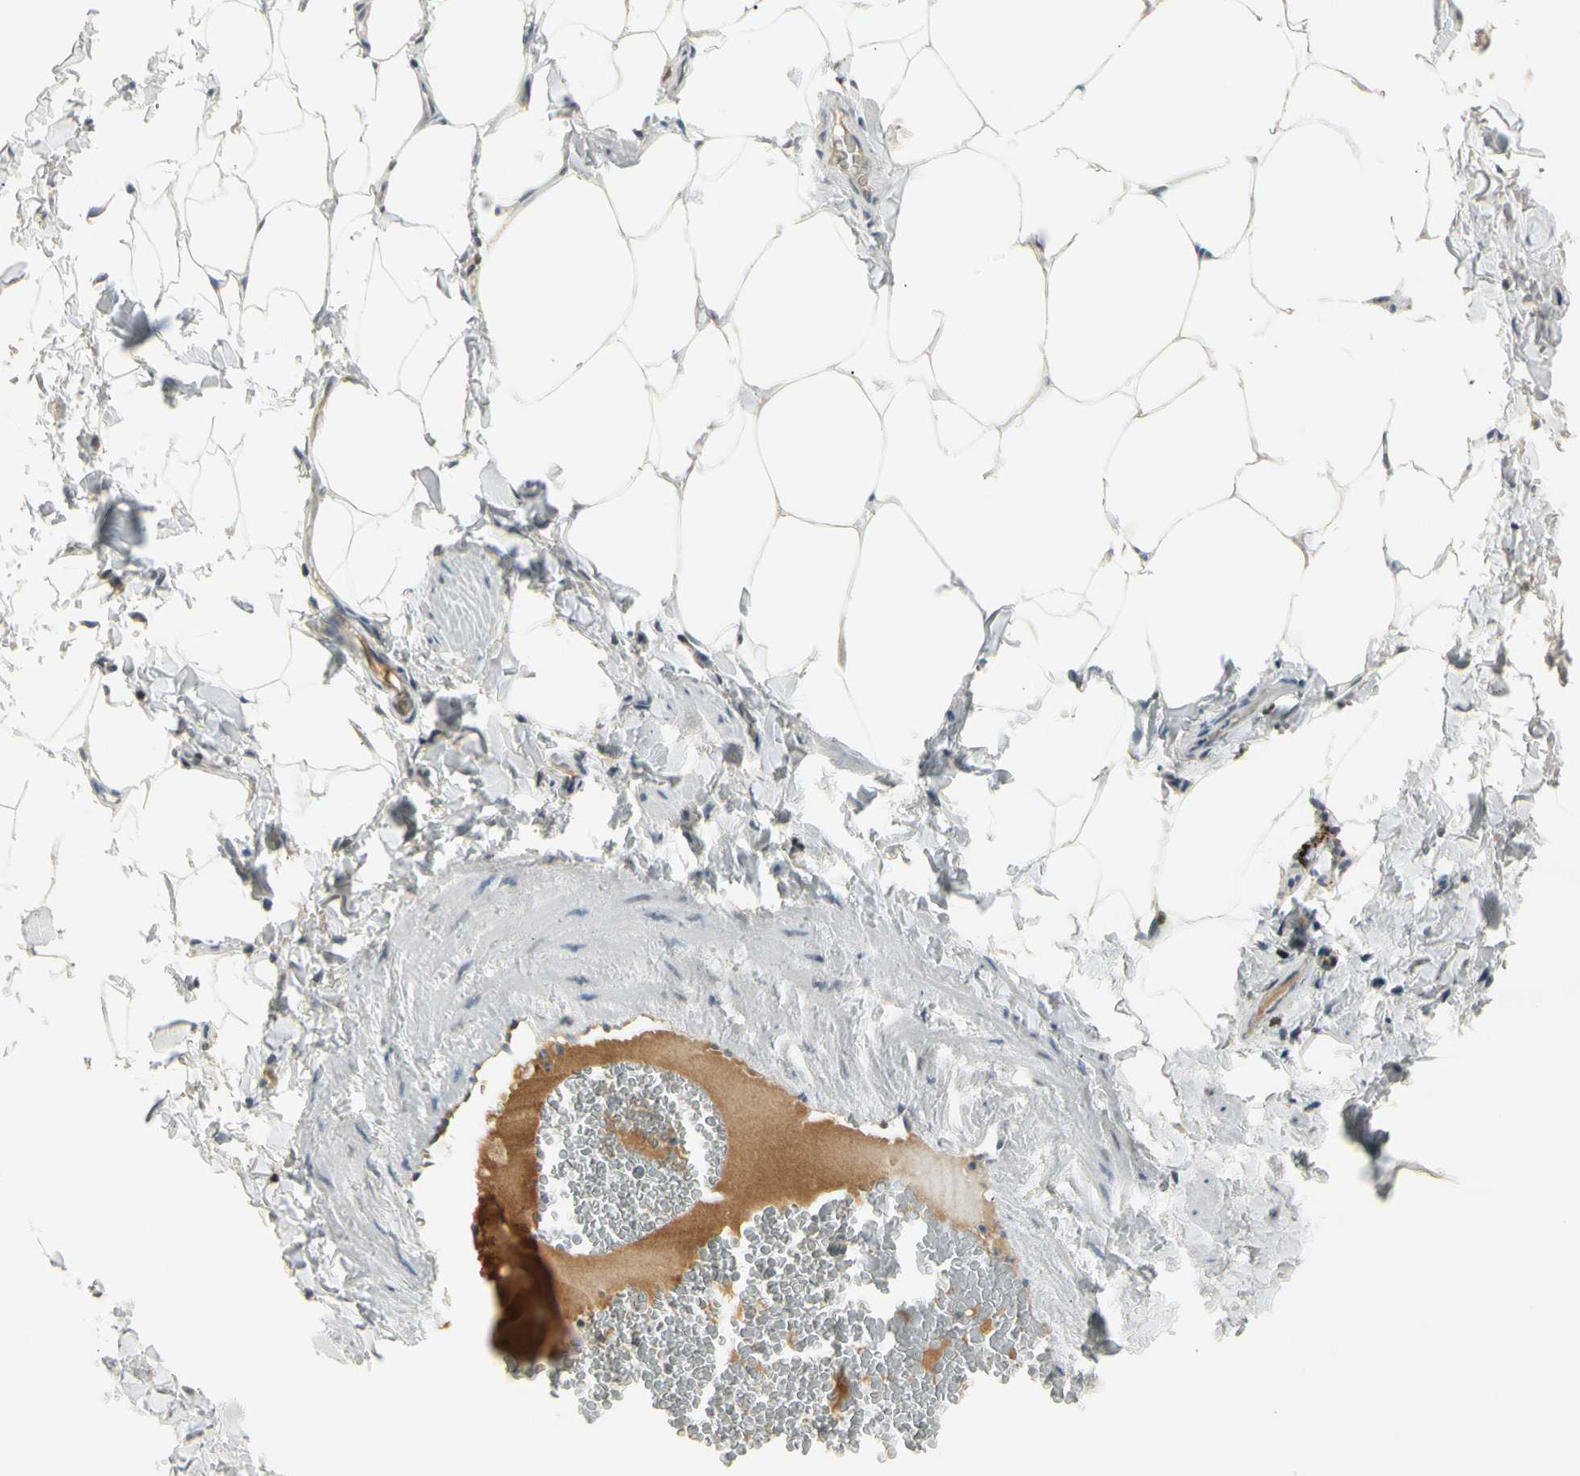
{"staining": {"intensity": "weak", "quantity": "25%-75%", "location": "cytoplasmic/membranous"}, "tissue": "adipose tissue", "cell_type": "Adipocytes", "image_type": "normal", "snomed": [{"axis": "morphology", "description": "Normal tissue, NOS"}, {"axis": "topography", "description": "Vascular tissue"}], "caption": "Immunohistochemical staining of benign adipose tissue shows 25%-75% levels of weak cytoplasmic/membranous protein staining in about 25%-75% of adipocytes.", "gene": "PITX1", "patient": {"sex": "male", "age": 41}}